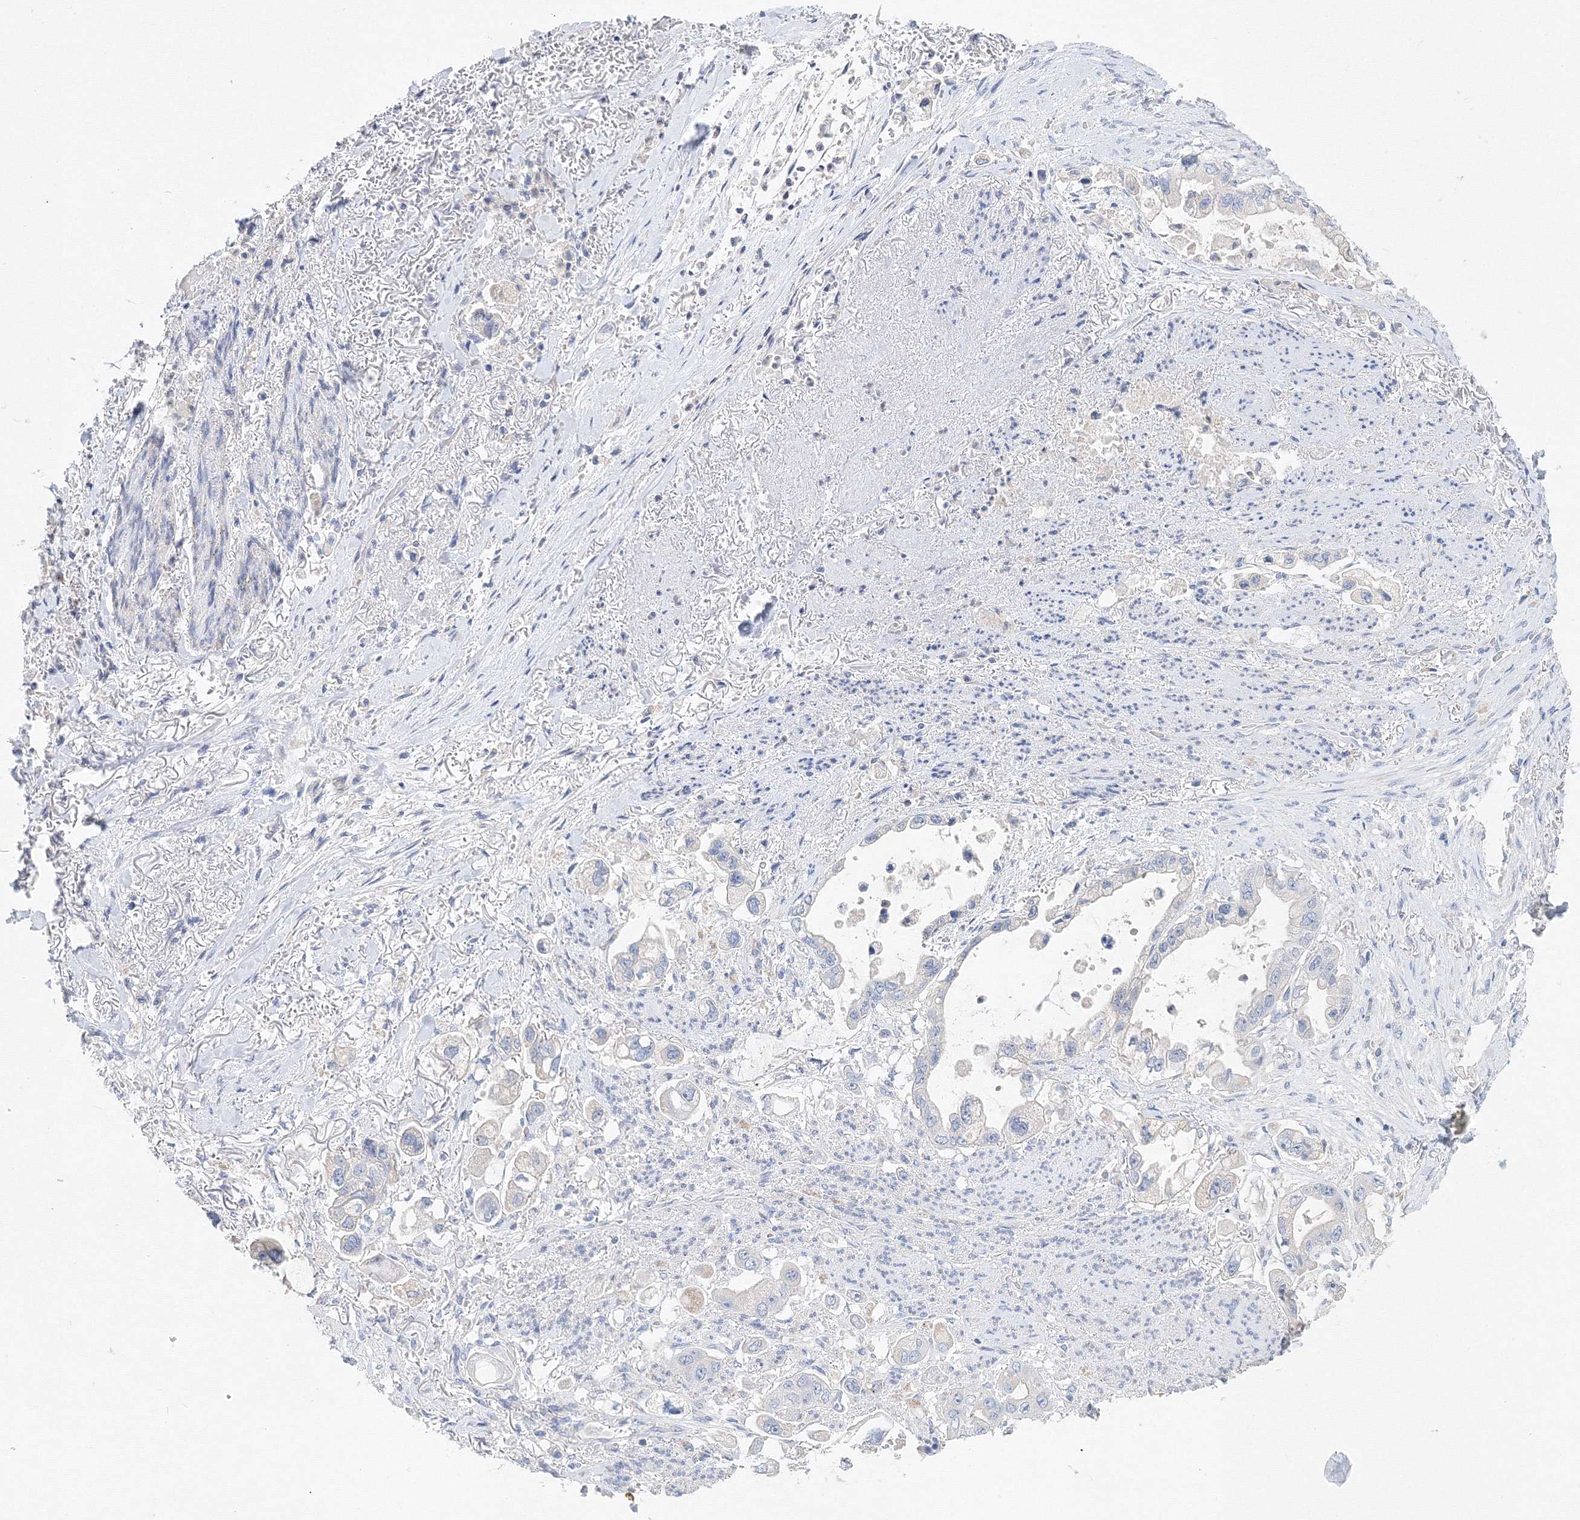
{"staining": {"intensity": "negative", "quantity": "none", "location": "none"}, "tissue": "stomach cancer", "cell_type": "Tumor cells", "image_type": "cancer", "snomed": [{"axis": "morphology", "description": "Adenocarcinoma, NOS"}, {"axis": "topography", "description": "Stomach"}], "caption": "There is no significant expression in tumor cells of adenocarcinoma (stomach). (DAB (3,3'-diaminobenzidine) immunohistochemistry visualized using brightfield microscopy, high magnification).", "gene": "AASDH", "patient": {"sex": "male", "age": 62}}